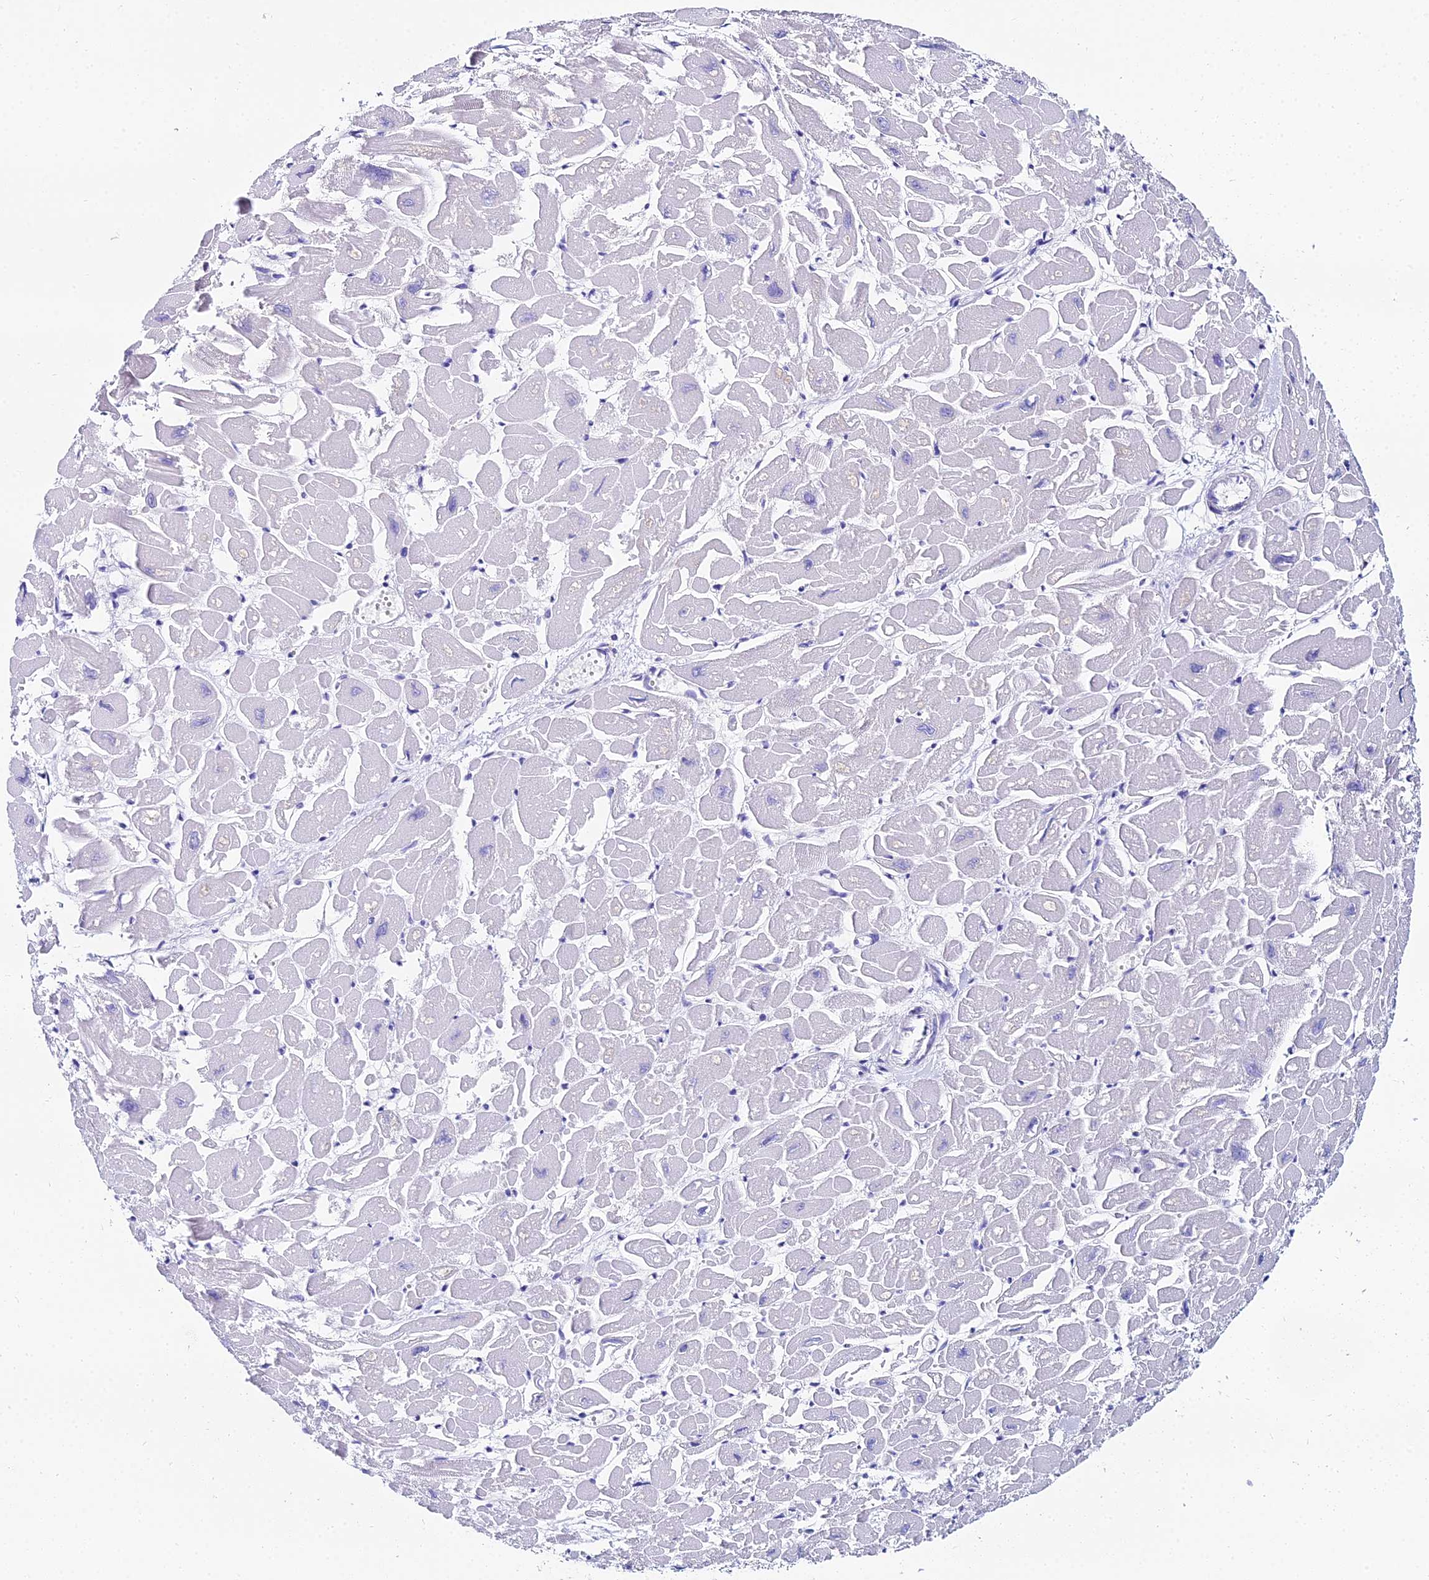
{"staining": {"intensity": "negative", "quantity": "none", "location": "none"}, "tissue": "heart muscle", "cell_type": "Cardiomyocytes", "image_type": "normal", "snomed": [{"axis": "morphology", "description": "Normal tissue, NOS"}, {"axis": "topography", "description": "Heart"}], "caption": "Immunohistochemistry (IHC) micrograph of normal human heart muscle stained for a protein (brown), which displays no staining in cardiomyocytes.", "gene": "HSPA1L", "patient": {"sex": "male", "age": 54}}